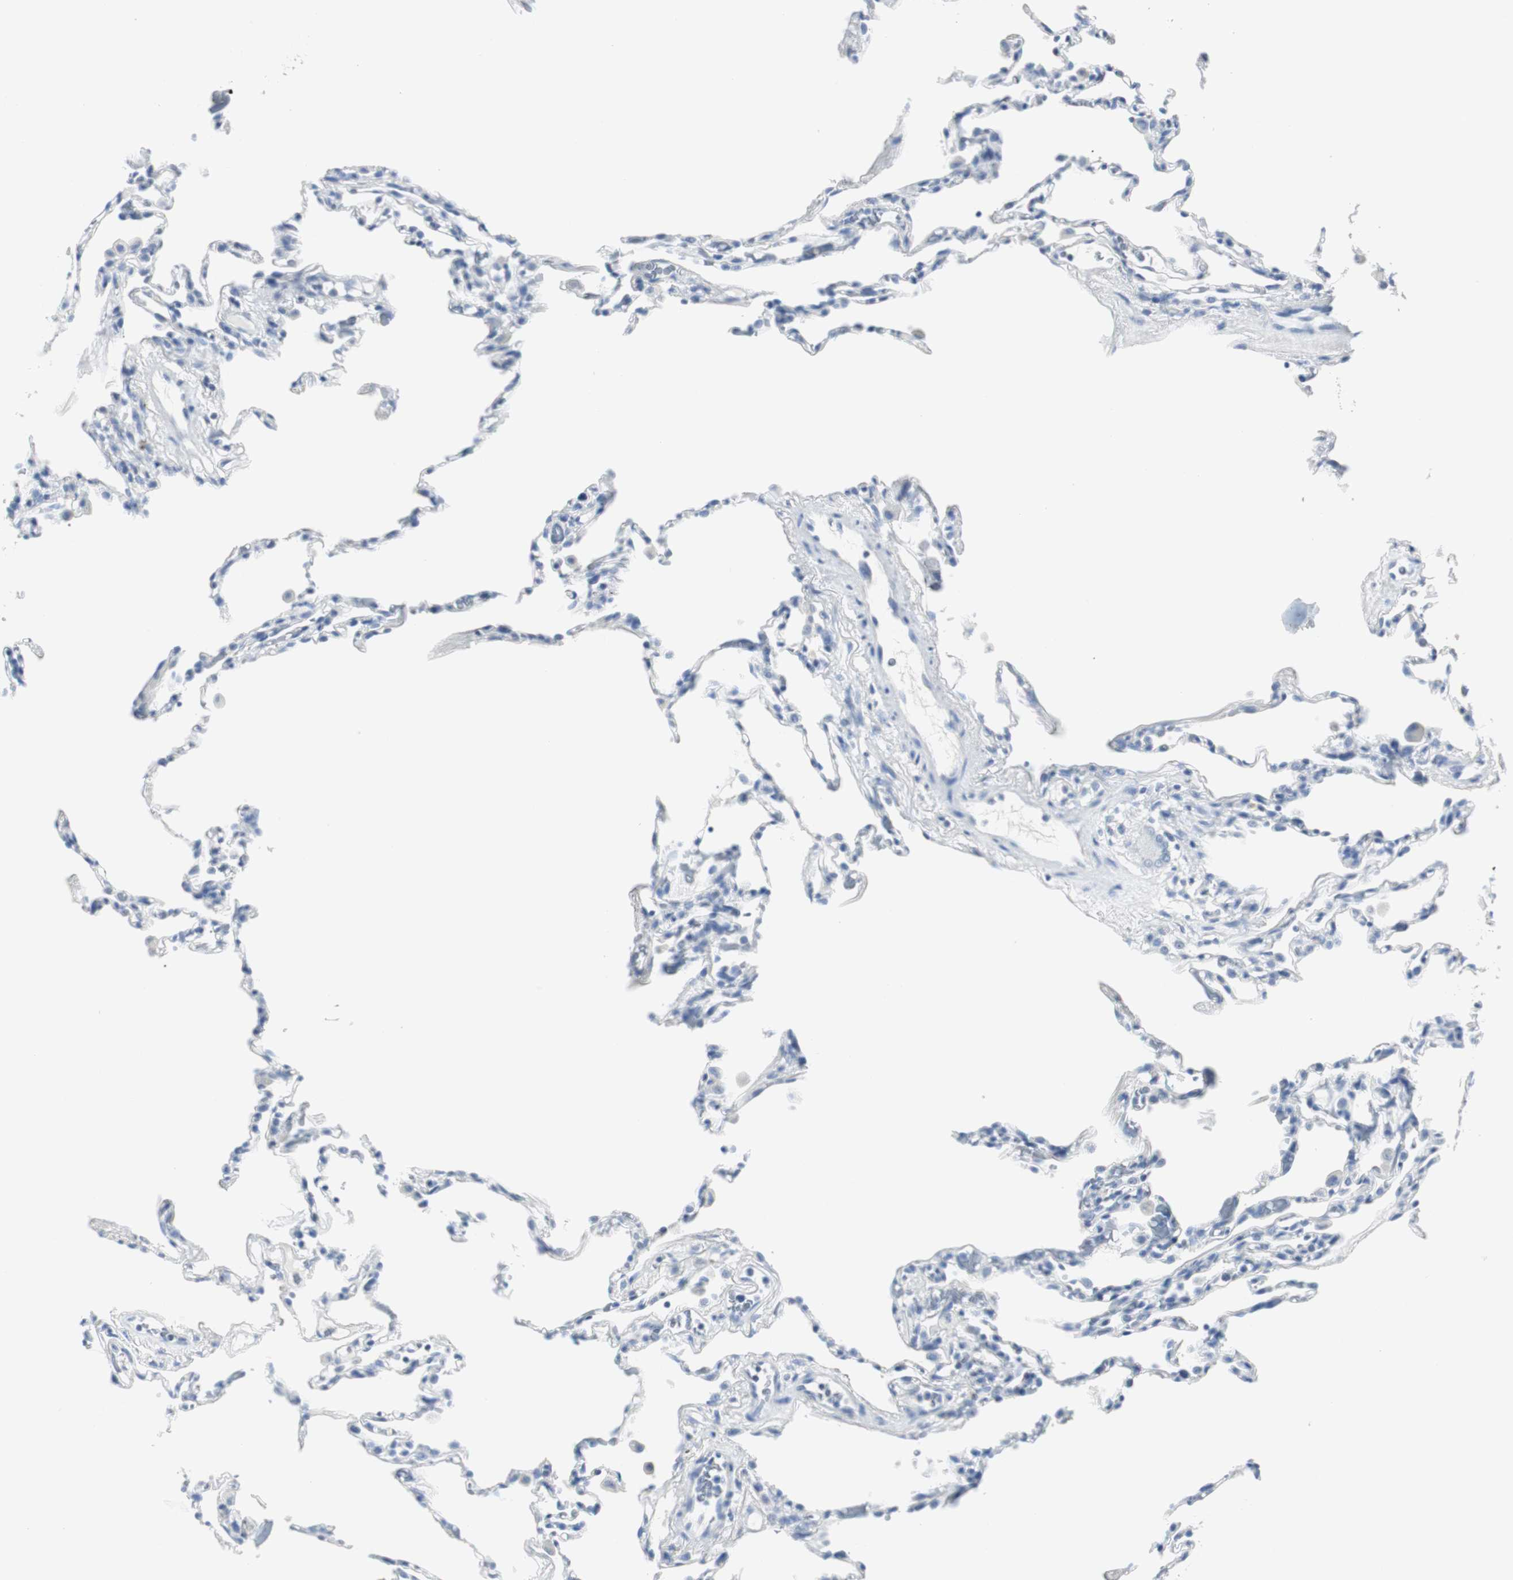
{"staining": {"intensity": "negative", "quantity": "none", "location": "none"}, "tissue": "lung", "cell_type": "Alveolar cells", "image_type": "normal", "snomed": [{"axis": "morphology", "description": "Normal tissue, NOS"}, {"axis": "topography", "description": "Lung"}], "caption": "High power microscopy image of an immunohistochemistry micrograph of normal lung, revealing no significant expression in alveolar cells. The staining is performed using DAB brown chromogen with nuclei counter-stained in using hematoxylin.", "gene": "GAP43", "patient": {"sex": "male", "age": 59}}